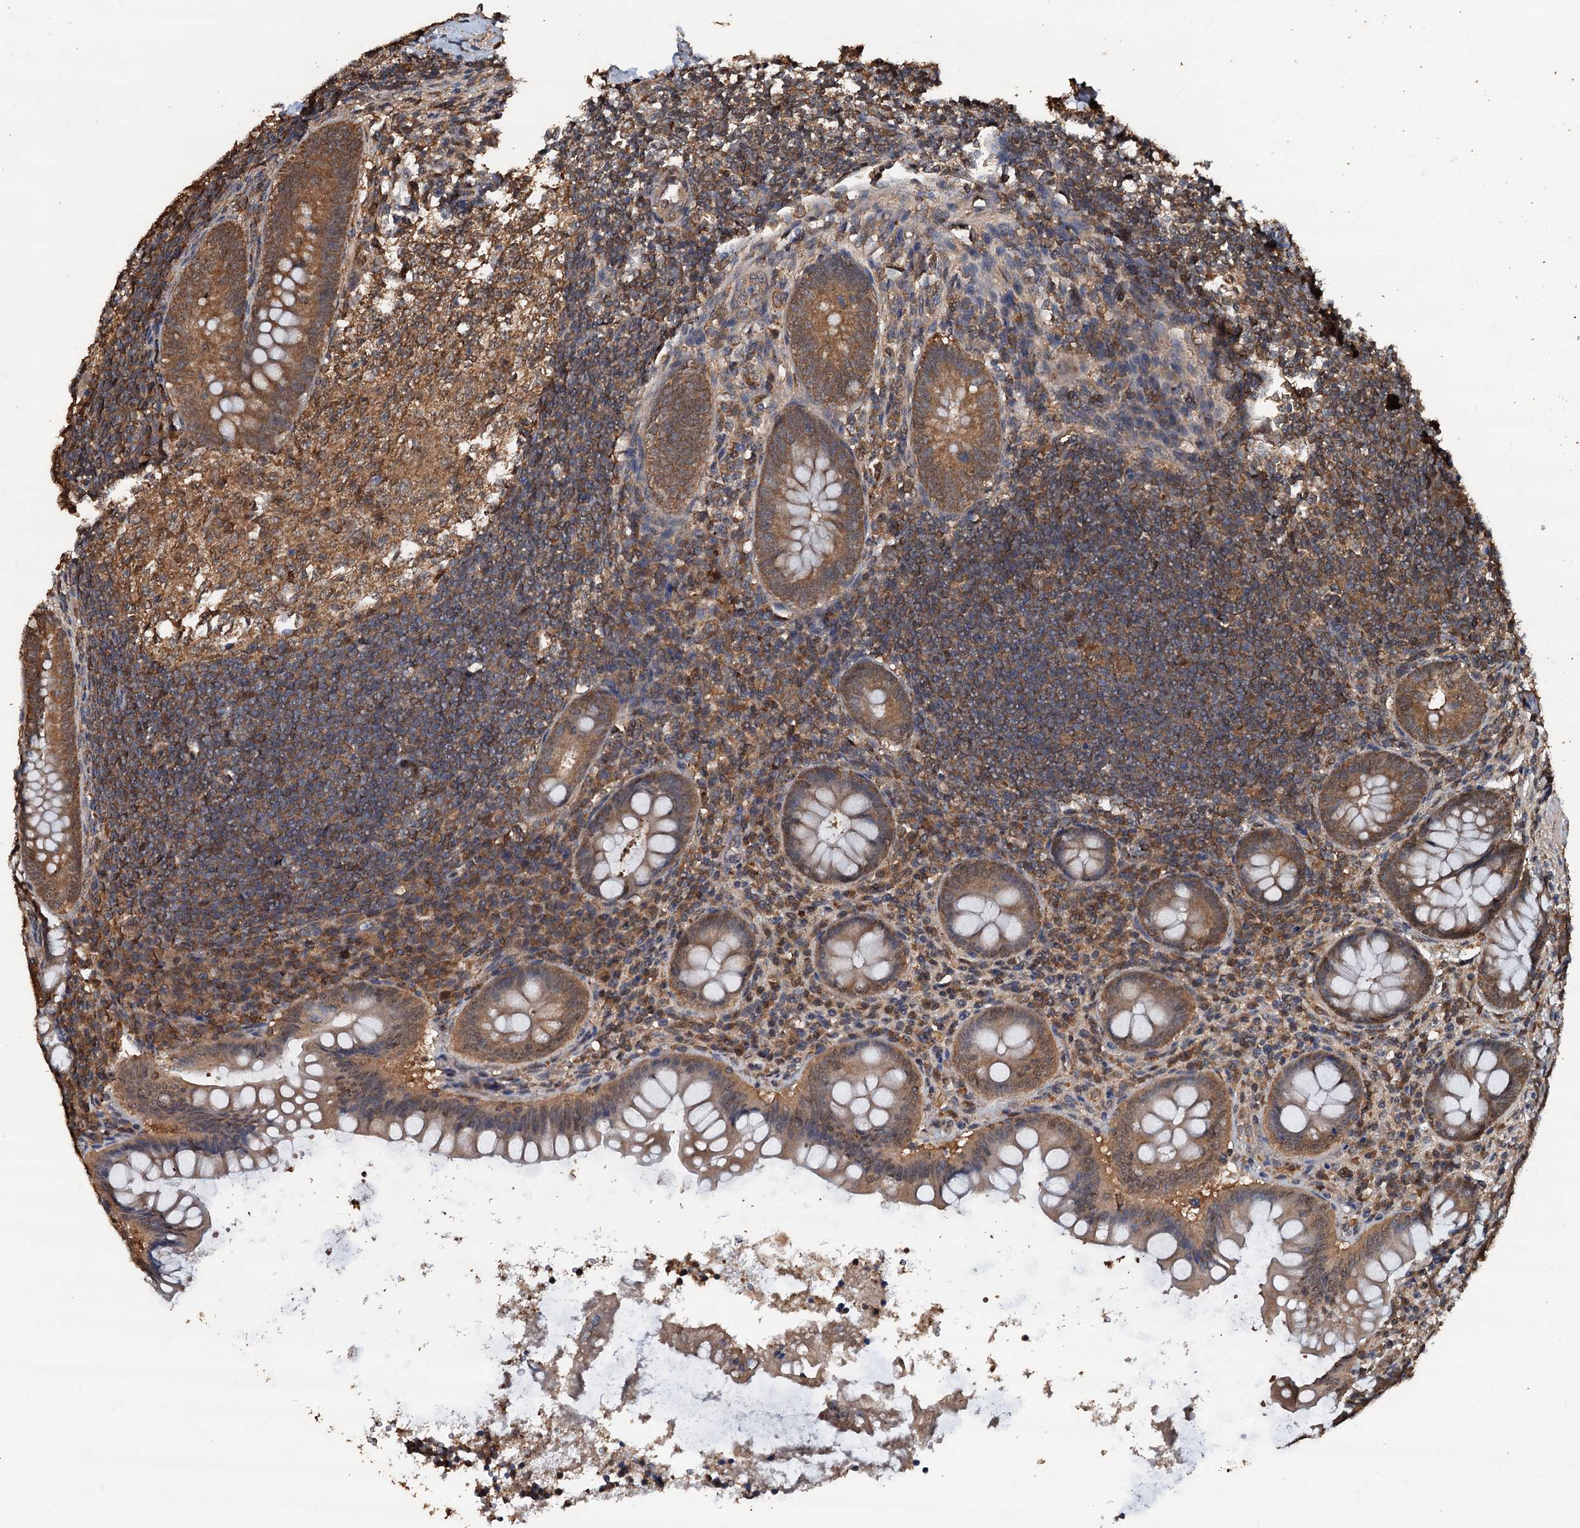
{"staining": {"intensity": "moderate", "quantity": ">75%", "location": "cytoplasmic/membranous"}, "tissue": "appendix", "cell_type": "Glandular cells", "image_type": "normal", "snomed": [{"axis": "morphology", "description": "Normal tissue, NOS"}, {"axis": "topography", "description": "Appendix"}], "caption": "Moderate cytoplasmic/membranous positivity is appreciated in about >75% of glandular cells in unremarkable appendix.", "gene": "PSMD9", "patient": {"sex": "female", "age": 33}}